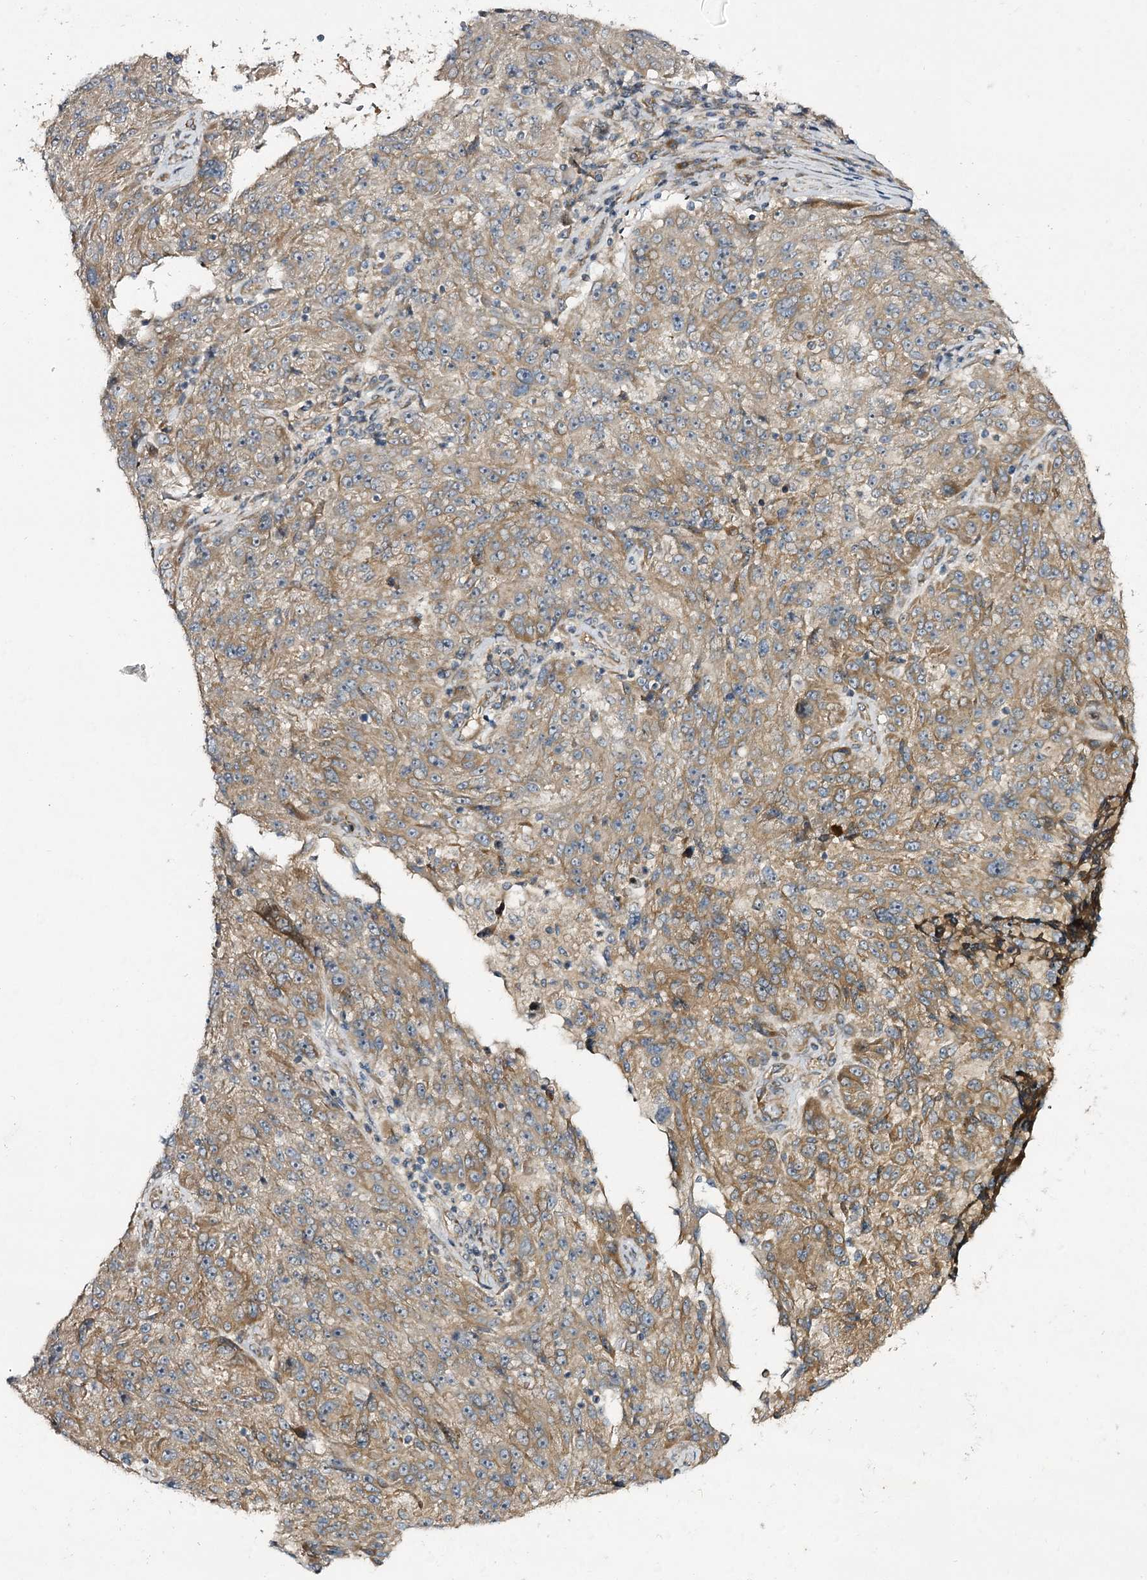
{"staining": {"intensity": "moderate", "quantity": ">75%", "location": "cytoplasmic/membranous"}, "tissue": "melanoma", "cell_type": "Tumor cells", "image_type": "cancer", "snomed": [{"axis": "morphology", "description": "Malignant melanoma, NOS"}, {"axis": "topography", "description": "Skin"}], "caption": "Melanoma stained with a brown dye displays moderate cytoplasmic/membranous positive staining in approximately >75% of tumor cells.", "gene": "C11orf80", "patient": {"sex": "male", "age": 53}}